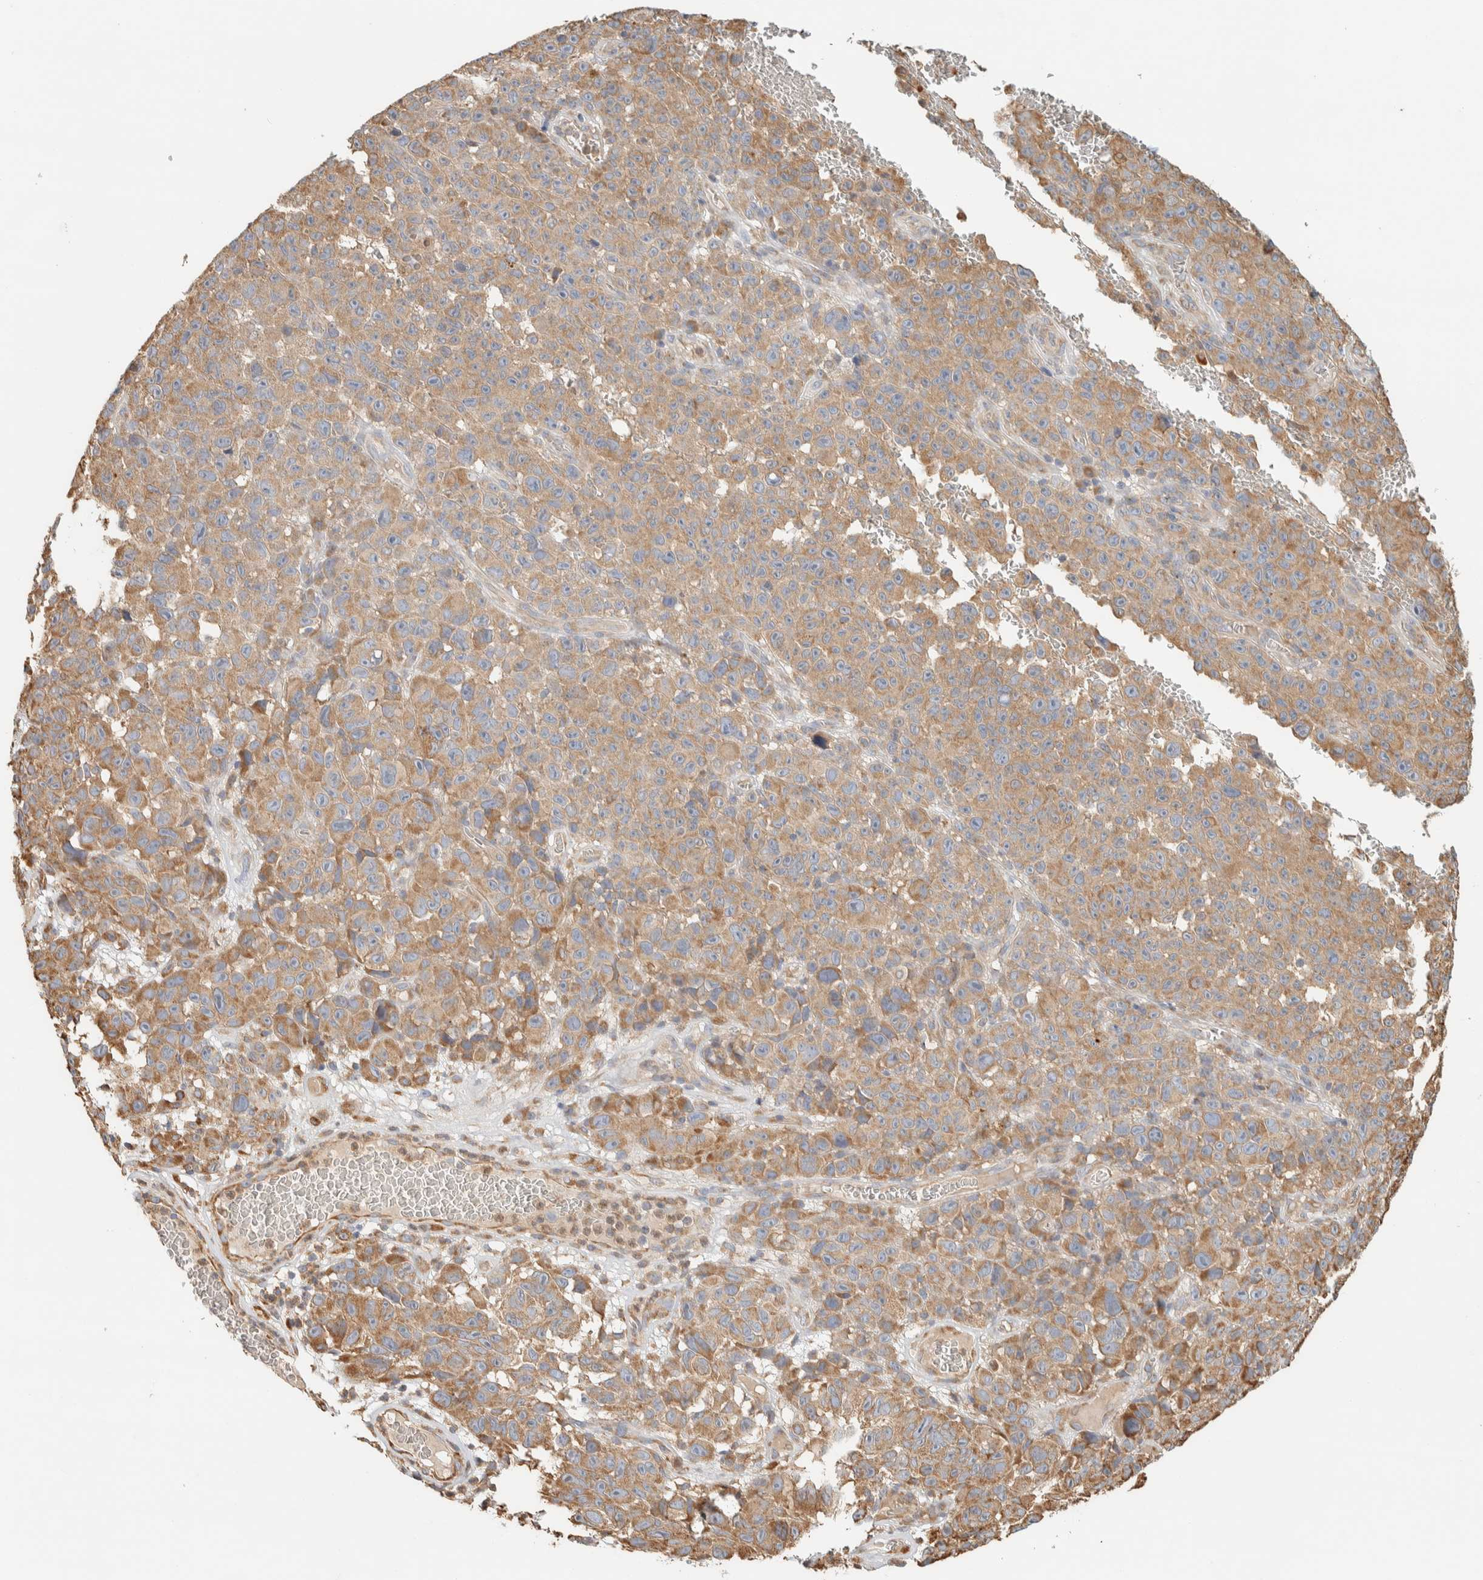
{"staining": {"intensity": "moderate", "quantity": ">75%", "location": "cytoplasmic/membranous"}, "tissue": "melanoma", "cell_type": "Tumor cells", "image_type": "cancer", "snomed": [{"axis": "morphology", "description": "Malignant melanoma, NOS"}, {"axis": "topography", "description": "Skin"}], "caption": "The histopathology image displays immunohistochemical staining of melanoma. There is moderate cytoplasmic/membranous positivity is identified in about >75% of tumor cells.", "gene": "RAB11FIP1", "patient": {"sex": "female", "age": 82}}